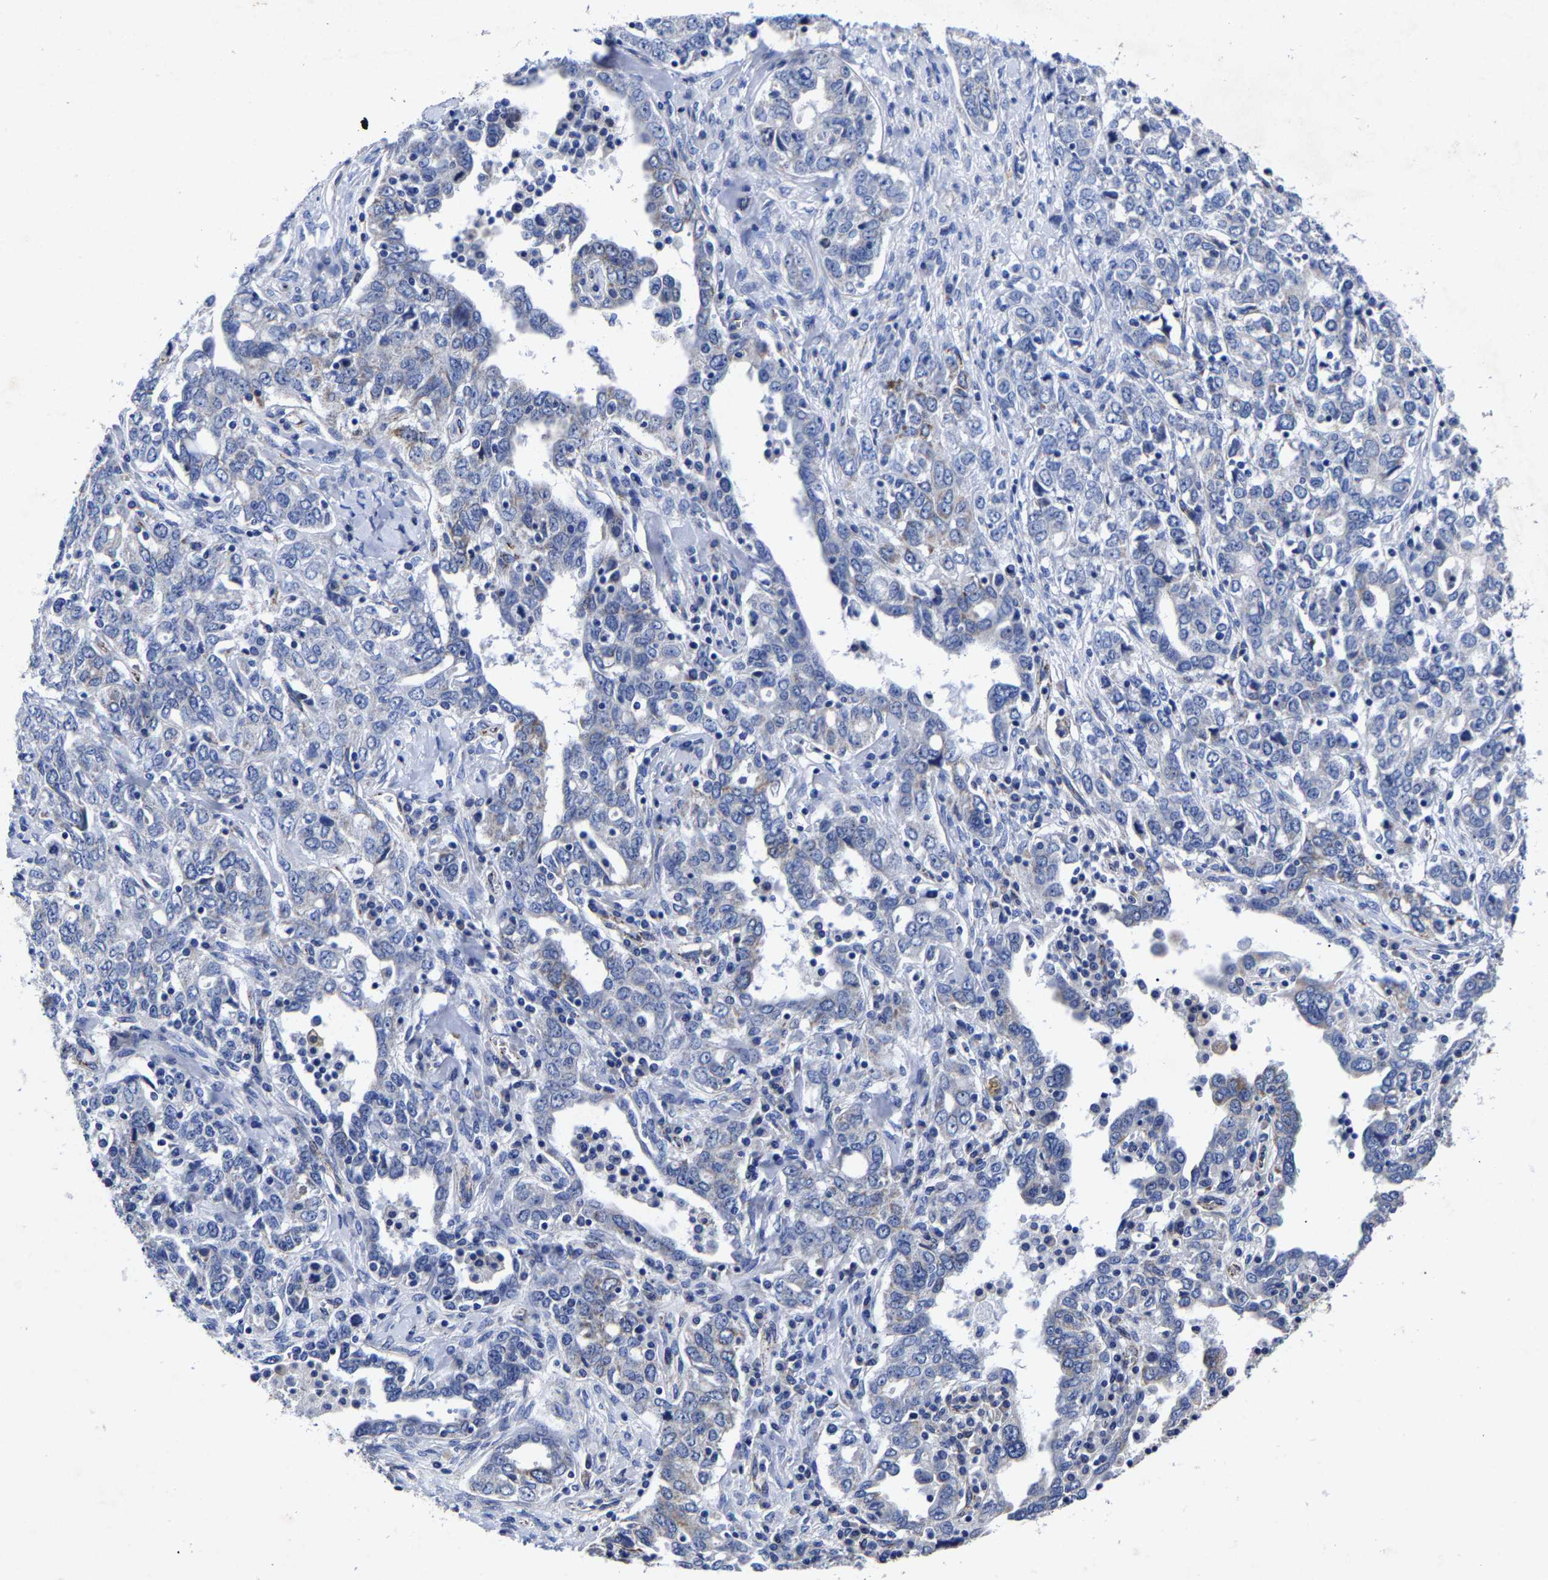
{"staining": {"intensity": "weak", "quantity": "25%-75%", "location": "cytoplasmic/membranous"}, "tissue": "ovarian cancer", "cell_type": "Tumor cells", "image_type": "cancer", "snomed": [{"axis": "morphology", "description": "Carcinoma, endometroid"}, {"axis": "topography", "description": "Ovary"}], "caption": "This is a photomicrograph of immunohistochemistry (IHC) staining of ovarian cancer (endometroid carcinoma), which shows weak expression in the cytoplasmic/membranous of tumor cells.", "gene": "AASS", "patient": {"sex": "female", "age": 62}}